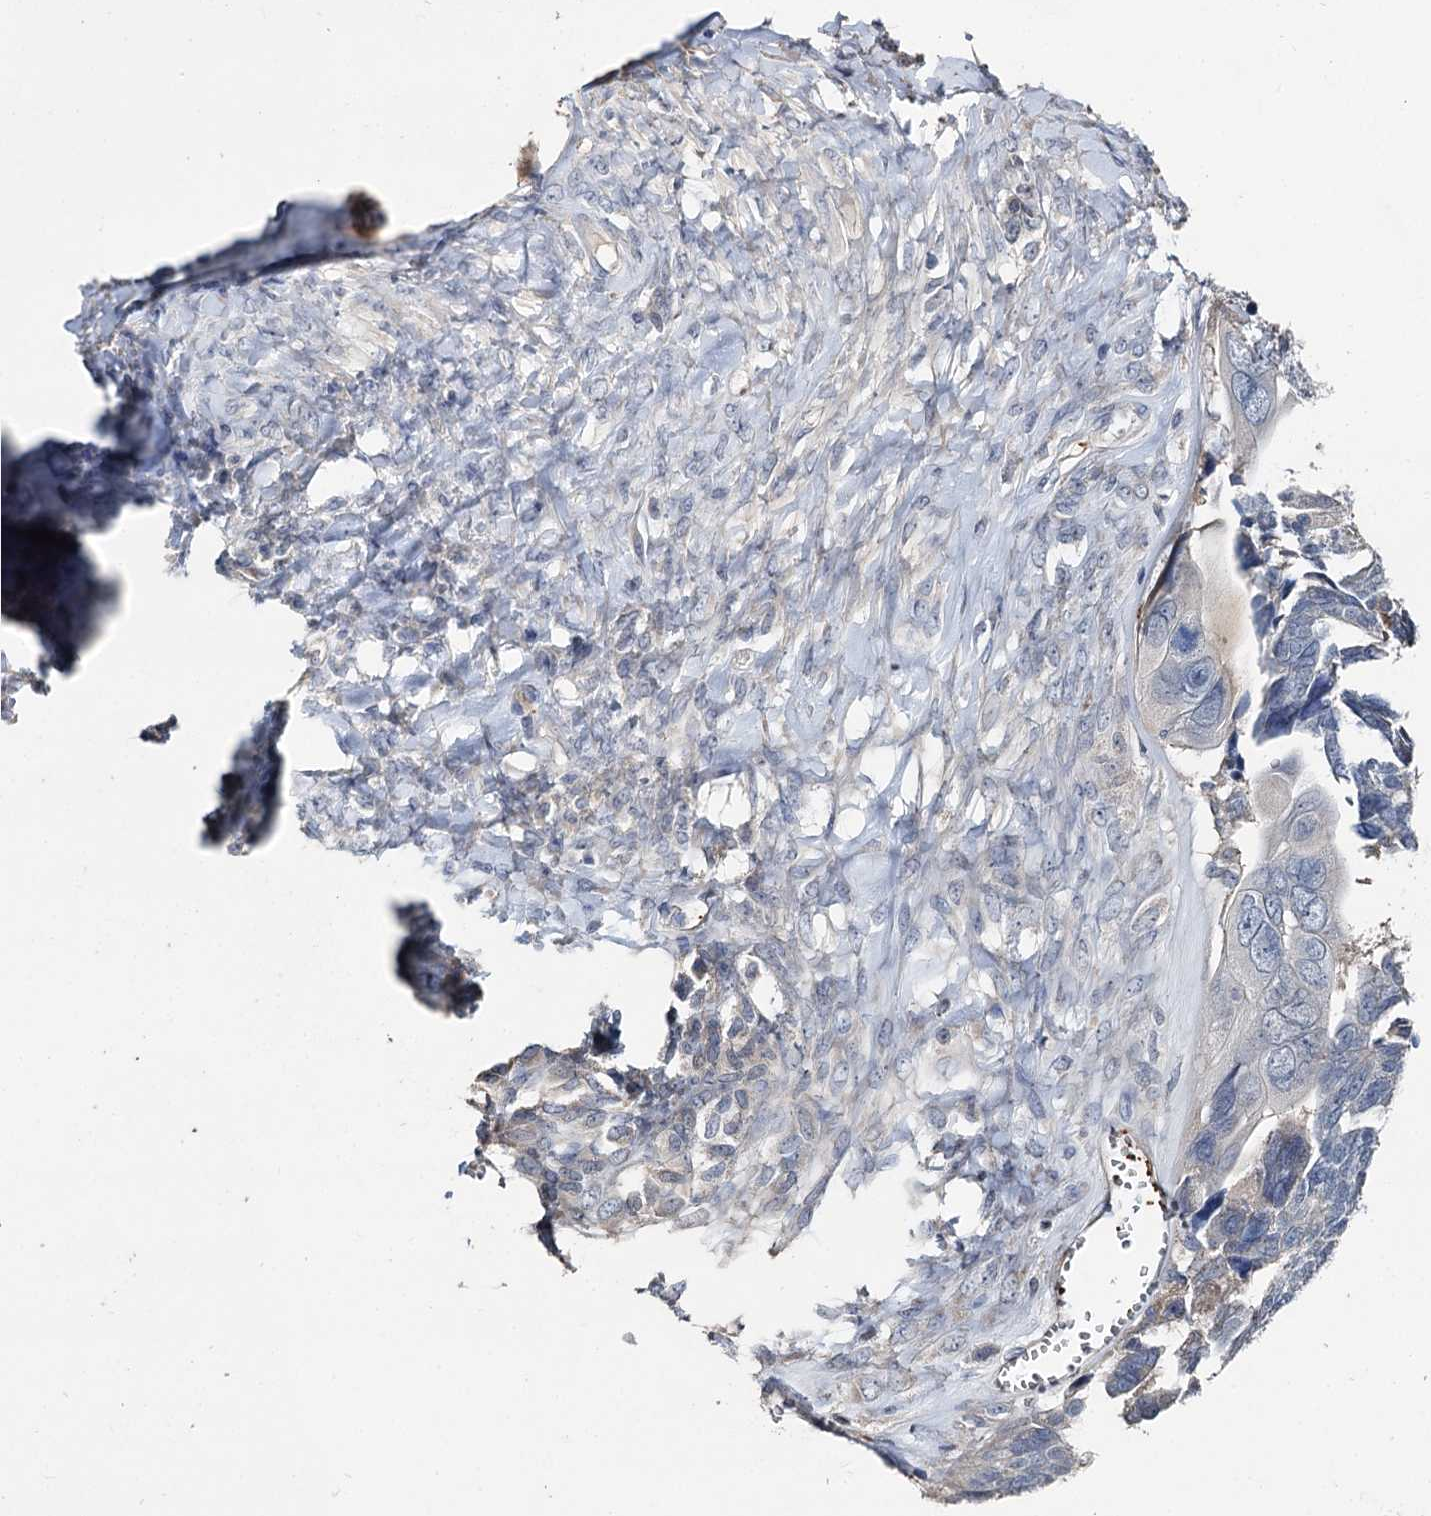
{"staining": {"intensity": "negative", "quantity": "none", "location": "none"}, "tissue": "ovarian cancer", "cell_type": "Tumor cells", "image_type": "cancer", "snomed": [{"axis": "morphology", "description": "Cystadenocarcinoma, serous, NOS"}, {"axis": "topography", "description": "Ovary"}], "caption": "Immunohistochemical staining of human ovarian cancer displays no significant staining in tumor cells.", "gene": "DNAH6", "patient": {"sex": "female", "age": 79}}